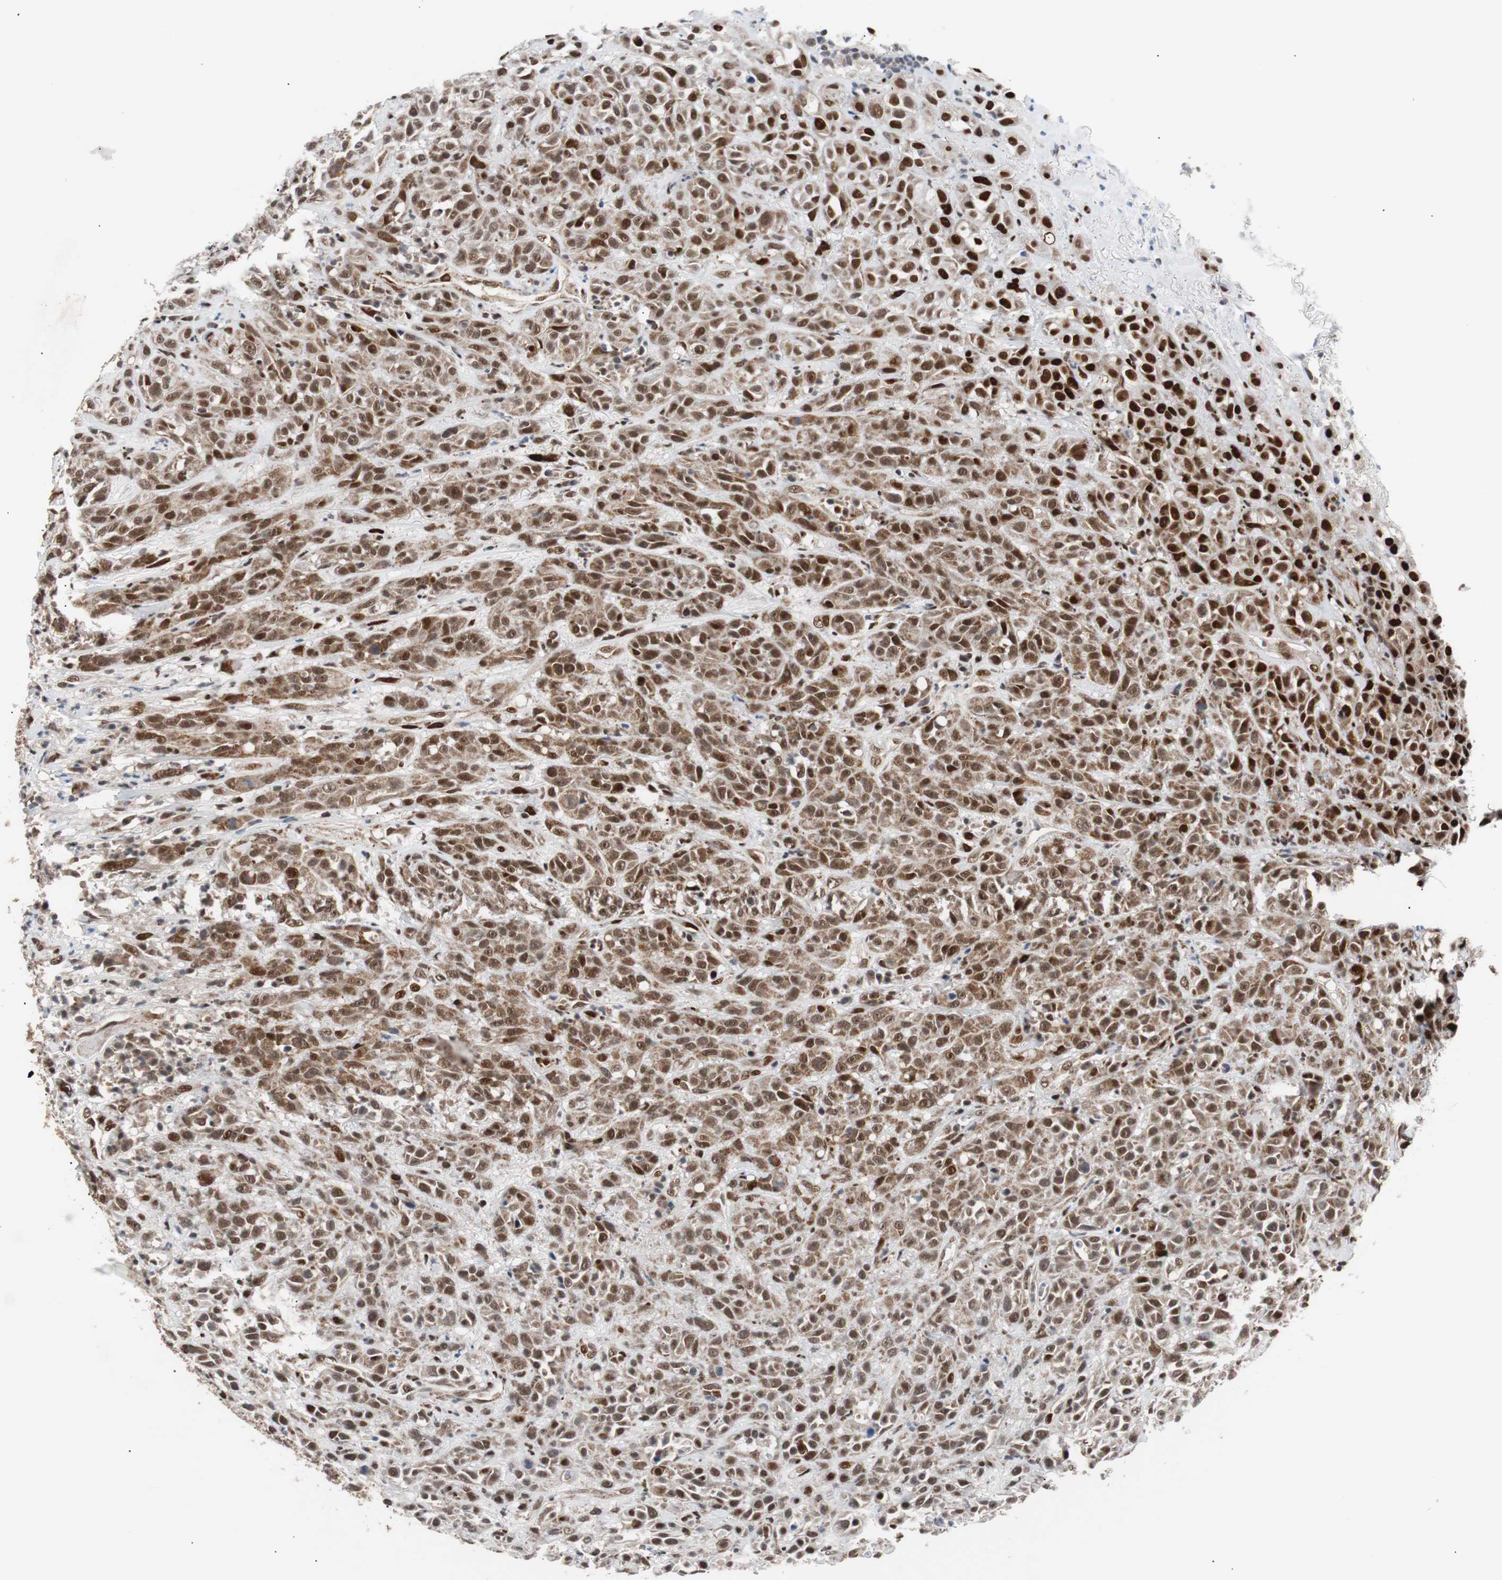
{"staining": {"intensity": "strong", "quantity": ">75%", "location": "nuclear"}, "tissue": "head and neck cancer", "cell_type": "Tumor cells", "image_type": "cancer", "snomed": [{"axis": "morphology", "description": "Squamous cell carcinoma, NOS"}, {"axis": "topography", "description": "Head-Neck"}], "caption": "The image exhibits a brown stain indicating the presence of a protein in the nuclear of tumor cells in squamous cell carcinoma (head and neck).", "gene": "NBL1", "patient": {"sex": "male", "age": 62}}